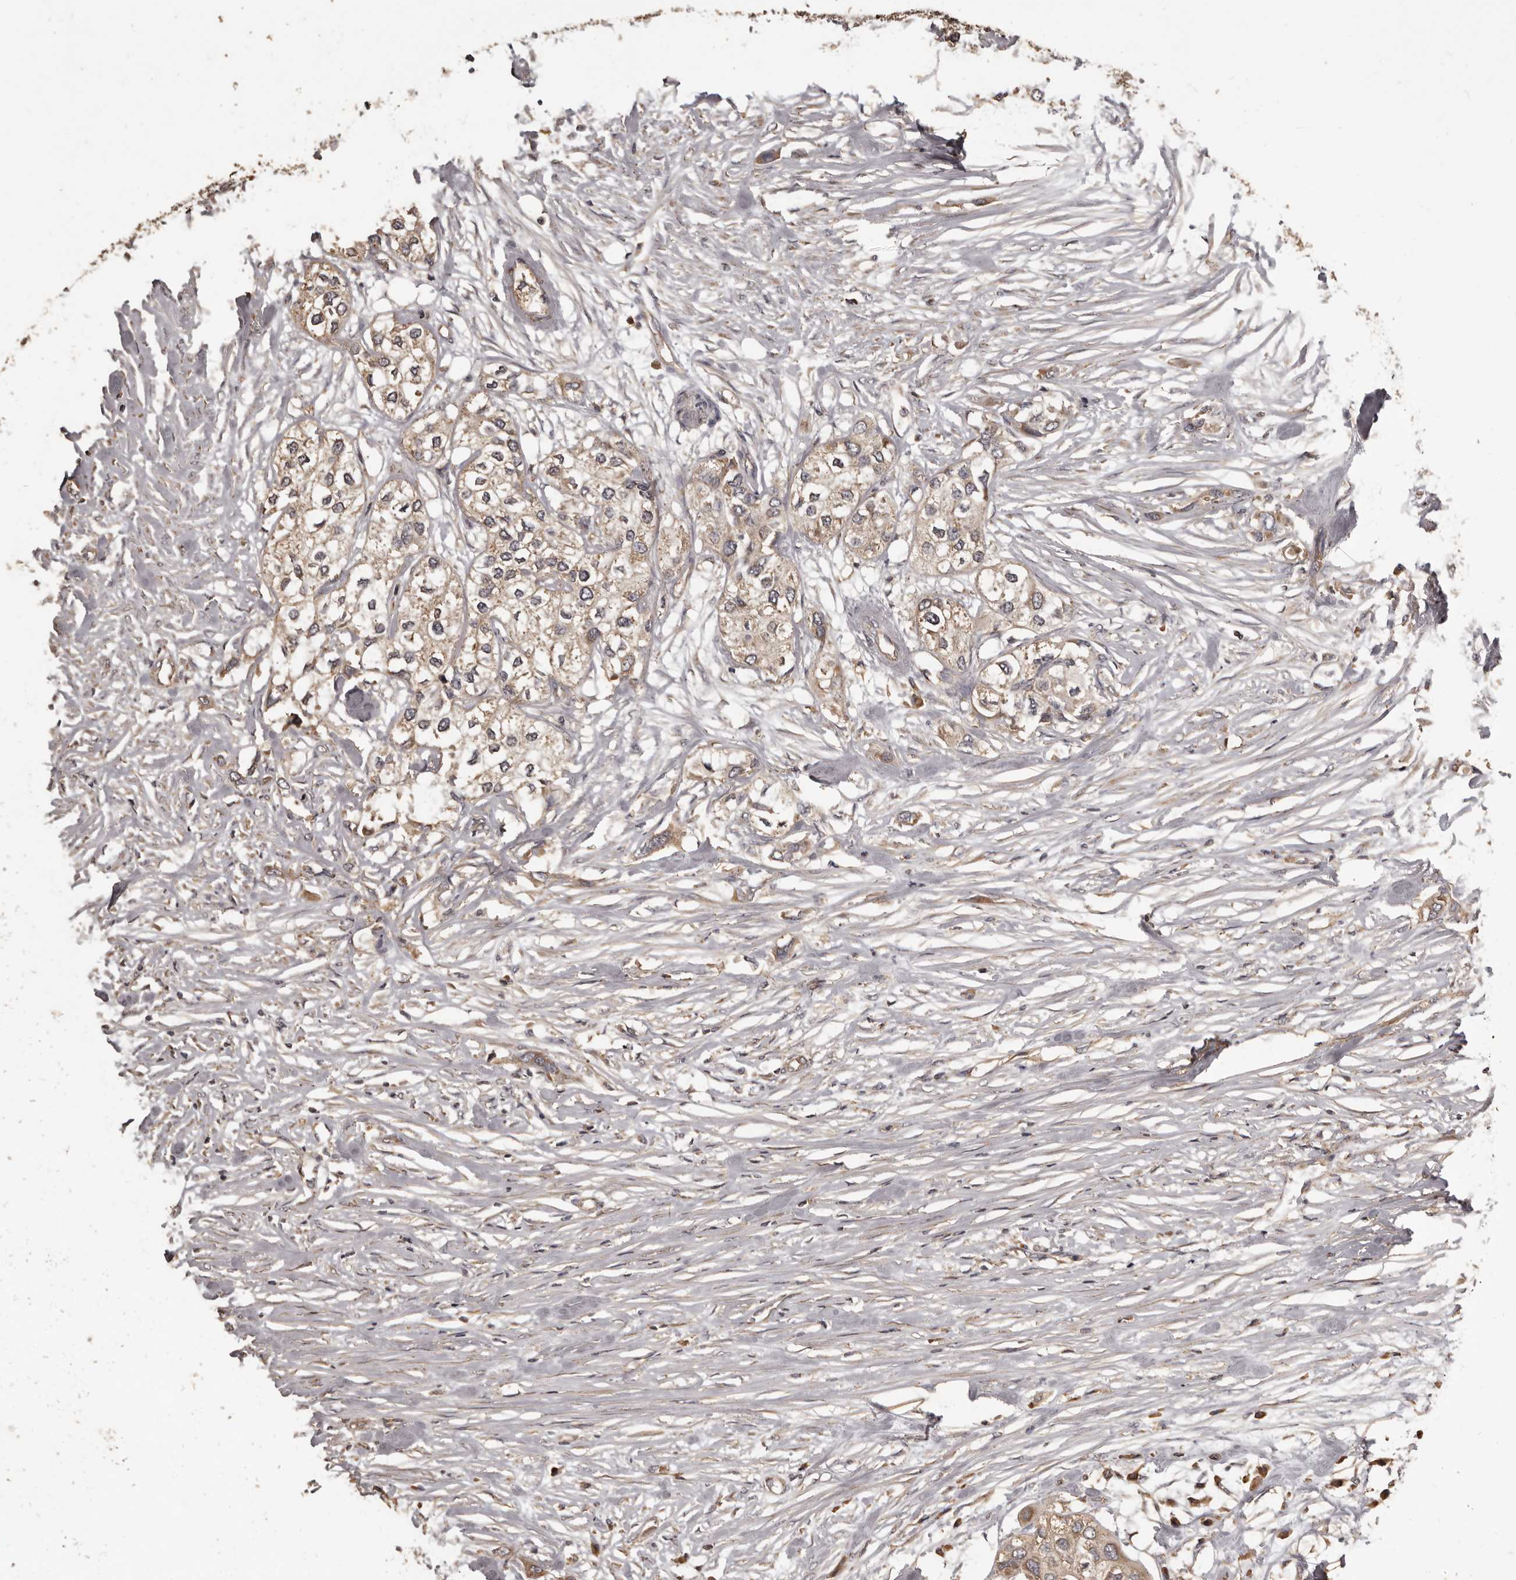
{"staining": {"intensity": "weak", "quantity": ">75%", "location": "cytoplasmic/membranous"}, "tissue": "urothelial cancer", "cell_type": "Tumor cells", "image_type": "cancer", "snomed": [{"axis": "morphology", "description": "Urothelial carcinoma, High grade"}, {"axis": "topography", "description": "Urinary bladder"}], "caption": "Tumor cells display low levels of weak cytoplasmic/membranous positivity in approximately >75% of cells in urothelial cancer. (DAB IHC with brightfield microscopy, high magnification).", "gene": "MGAT5", "patient": {"sex": "male", "age": 64}}